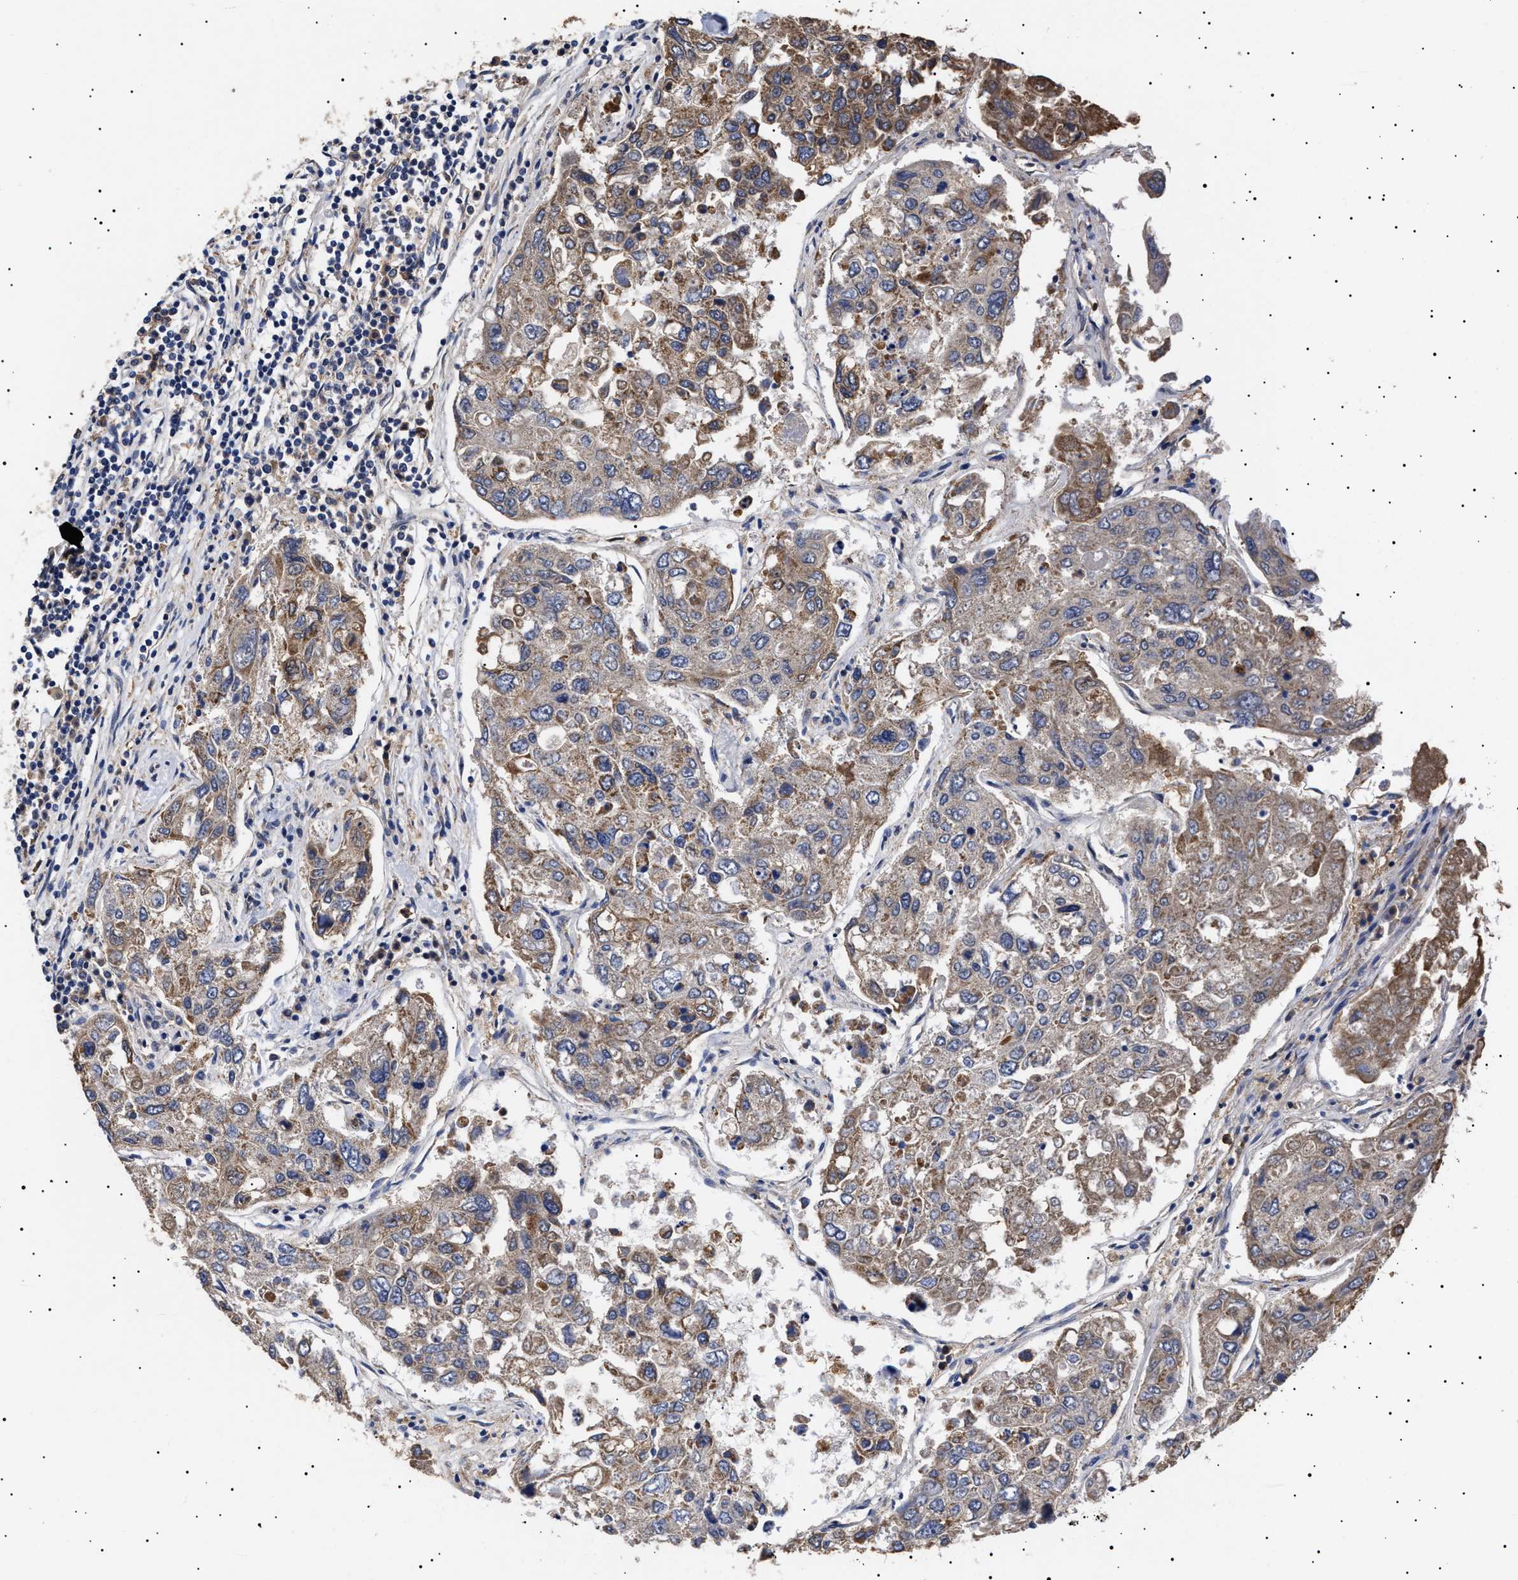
{"staining": {"intensity": "moderate", "quantity": "<25%", "location": "cytoplasmic/membranous"}, "tissue": "urothelial cancer", "cell_type": "Tumor cells", "image_type": "cancer", "snomed": [{"axis": "morphology", "description": "Urothelial carcinoma, High grade"}, {"axis": "topography", "description": "Lymph node"}, {"axis": "topography", "description": "Urinary bladder"}], "caption": "A photomicrograph showing moderate cytoplasmic/membranous positivity in about <25% of tumor cells in urothelial carcinoma (high-grade), as visualized by brown immunohistochemical staining.", "gene": "KRBA1", "patient": {"sex": "male", "age": 51}}